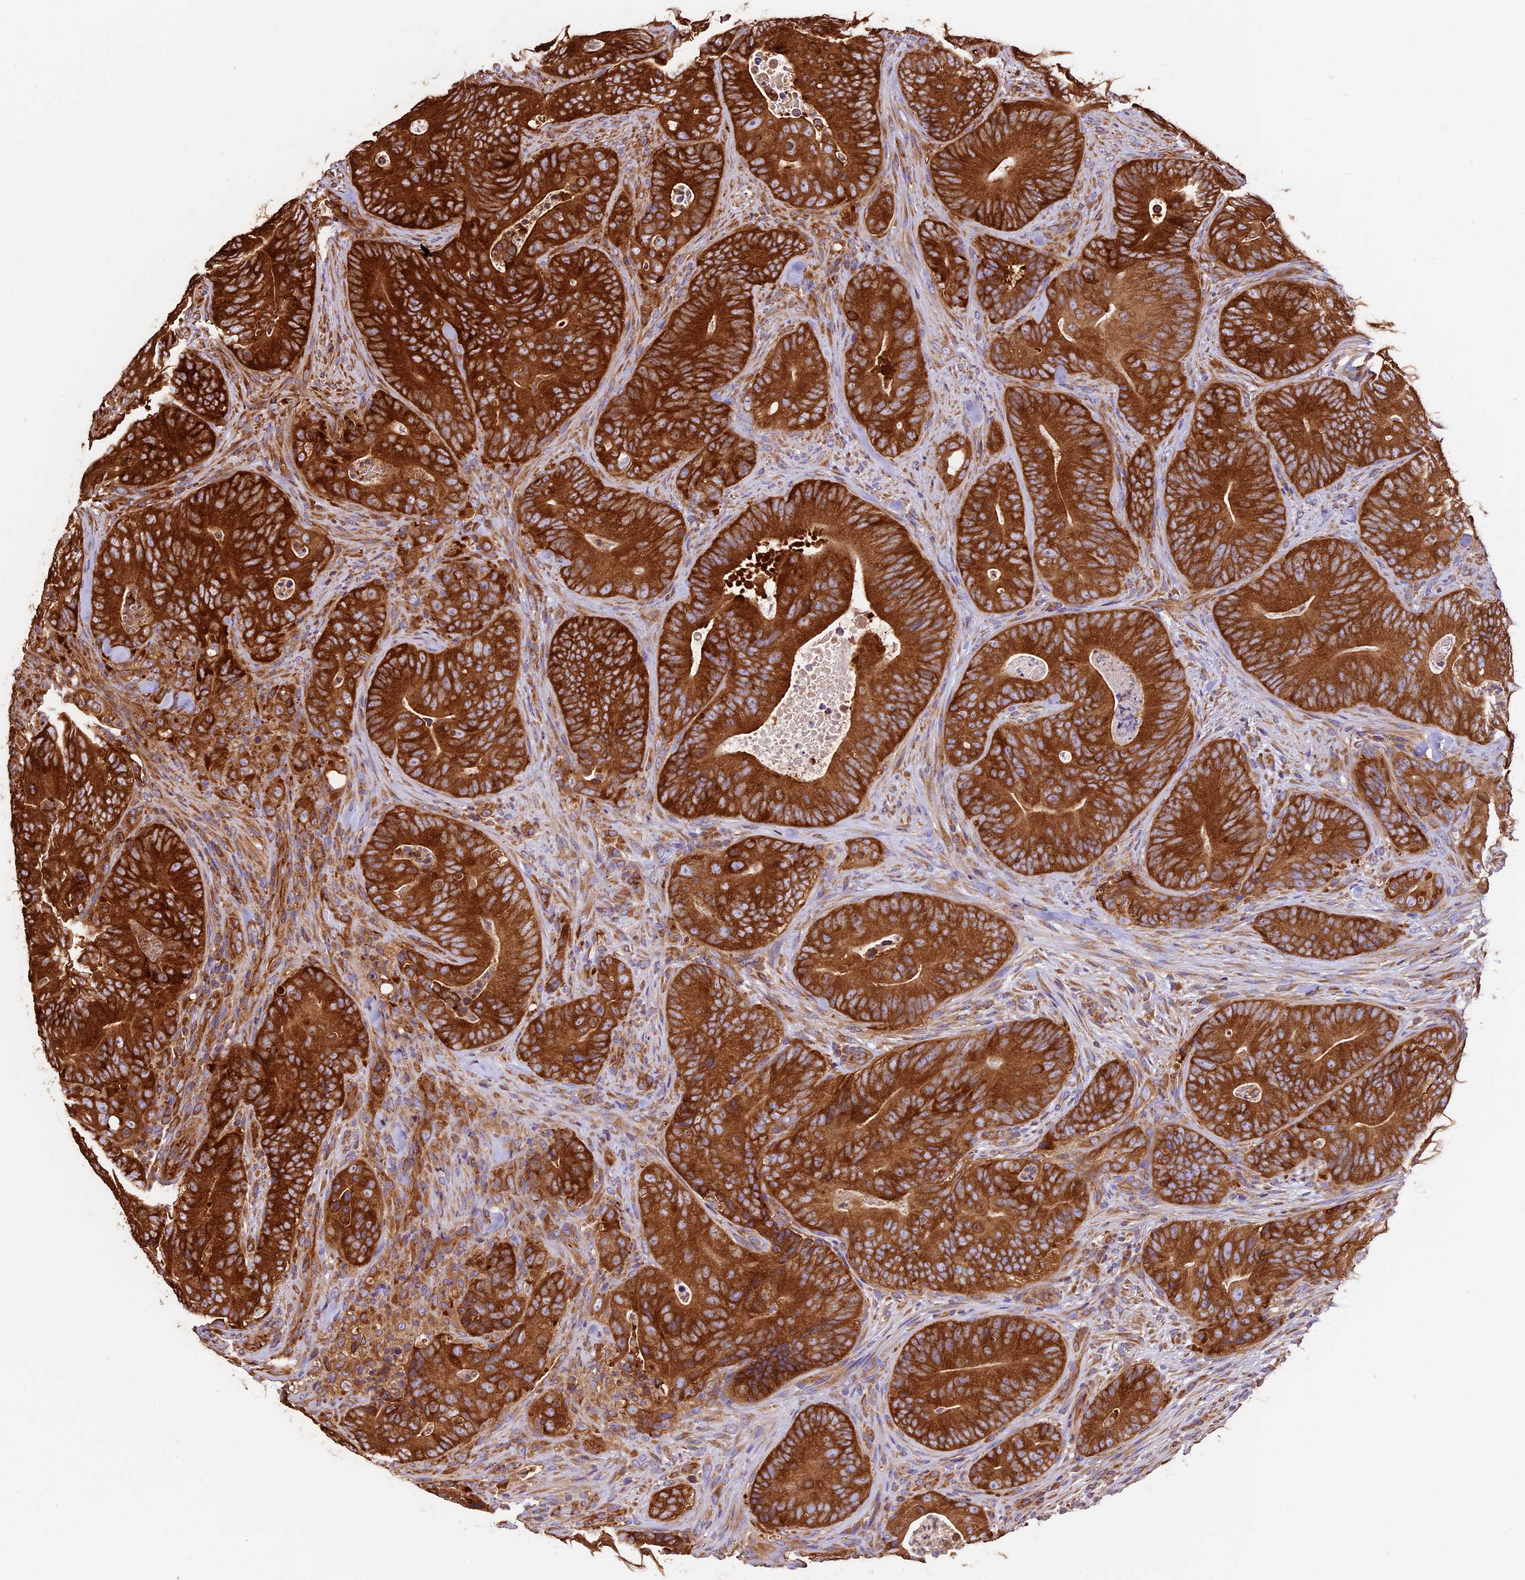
{"staining": {"intensity": "strong", "quantity": ">75%", "location": "cytoplasmic/membranous"}, "tissue": "colorectal cancer", "cell_type": "Tumor cells", "image_type": "cancer", "snomed": [{"axis": "morphology", "description": "Normal tissue, NOS"}, {"axis": "topography", "description": "Colon"}], "caption": "Colorectal cancer stained with DAB (3,3'-diaminobenzidine) immunohistochemistry (IHC) exhibits high levels of strong cytoplasmic/membranous staining in about >75% of tumor cells.", "gene": "KARS1", "patient": {"sex": "female", "age": 82}}